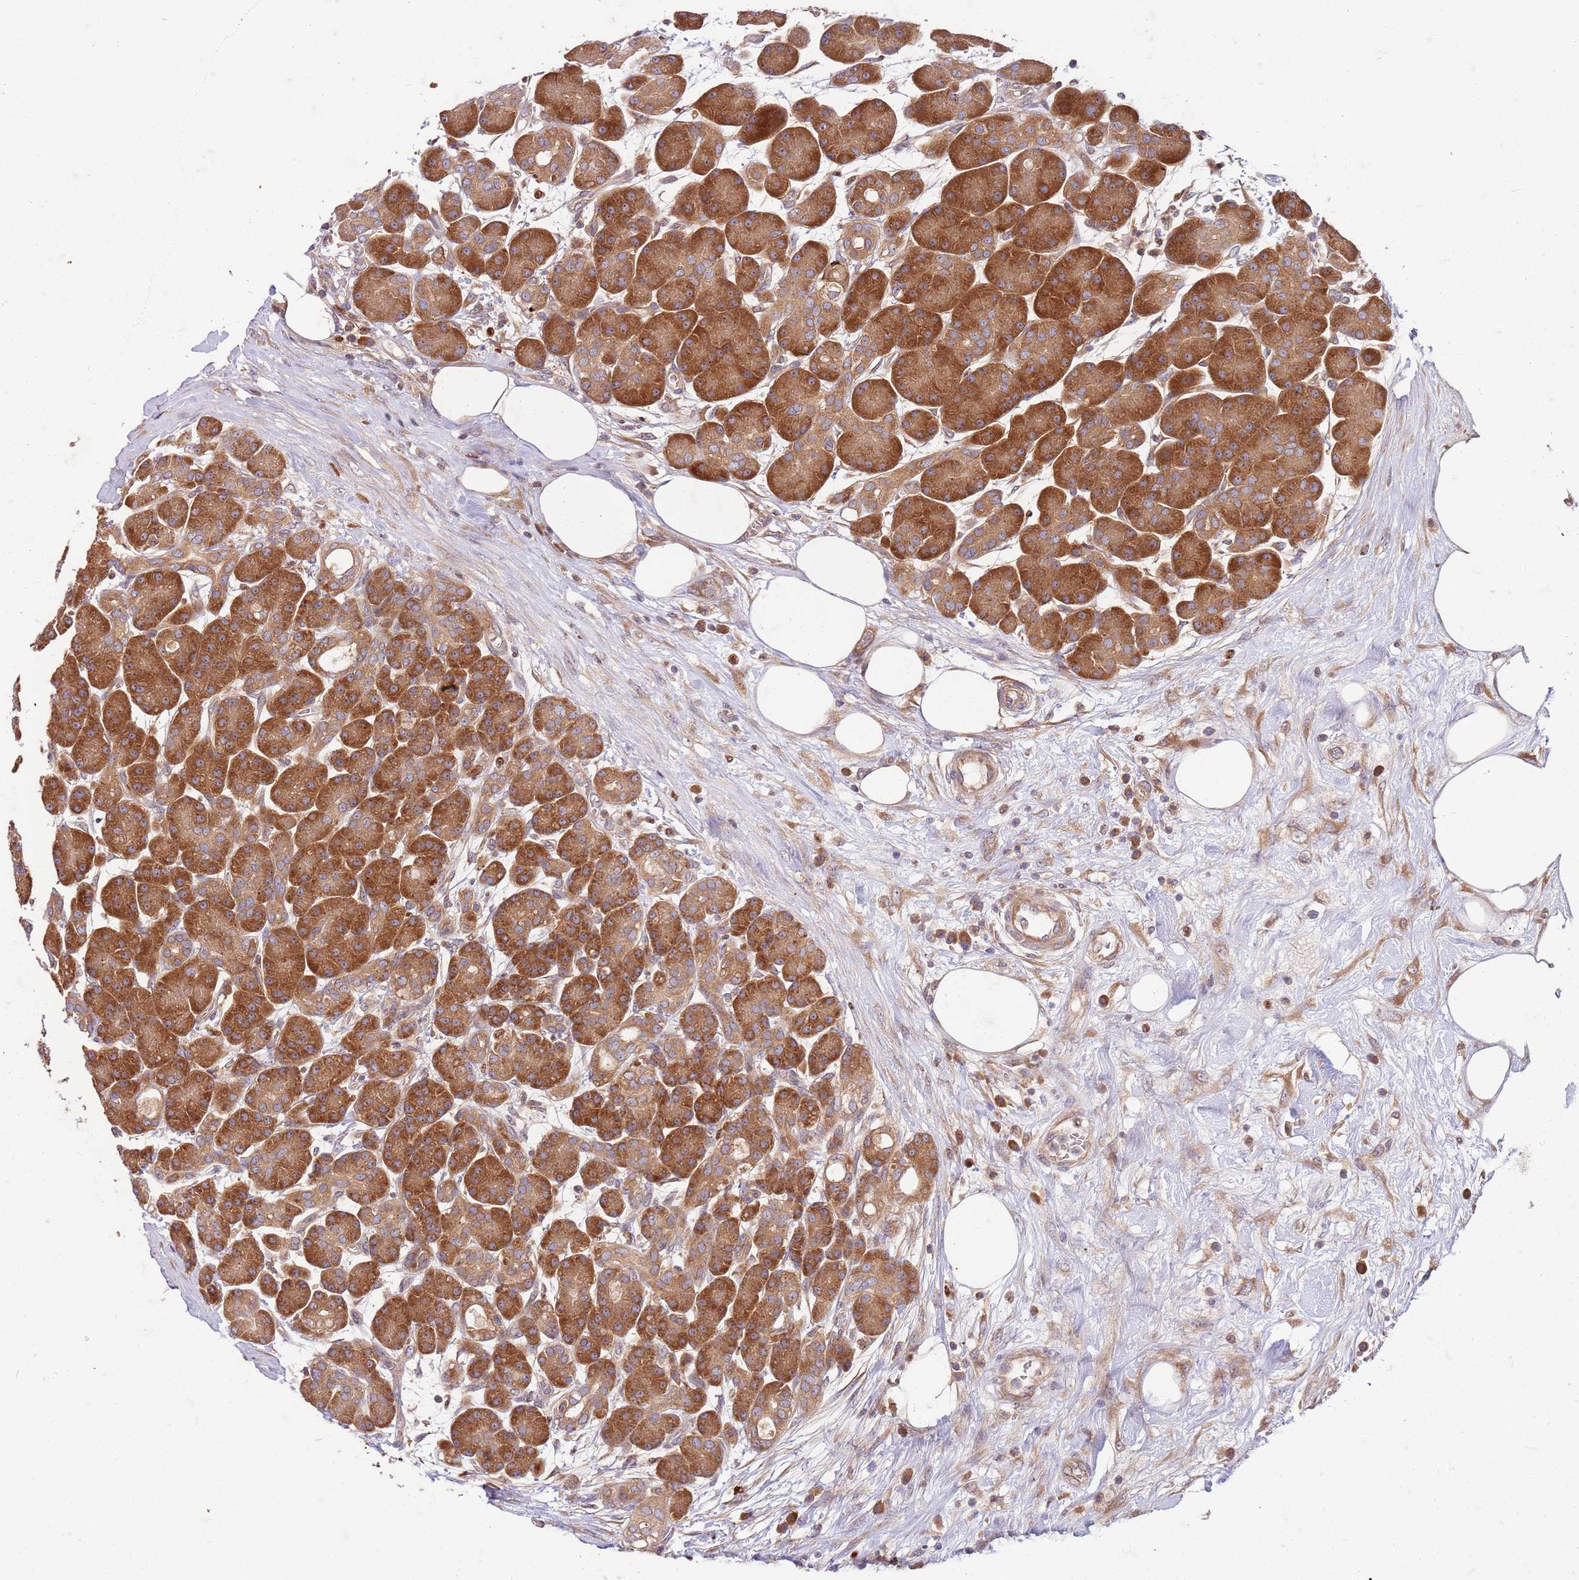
{"staining": {"intensity": "strong", "quantity": ">75%", "location": "cytoplasmic/membranous"}, "tissue": "pancreas", "cell_type": "Exocrine glandular cells", "image_type": "normal", "snomed": [{"axis": "morphology", "description": "Normal tissue, NOS"}, {"axis": "topography", "description": "Pancreas"}], "caption": "Protein analysis of benign pancreas demonstrates strong cytoplasmic/membranous staining in approximately >75% of exocrine glandular cells.", "gene": "OSBP", "patient": {"sex": "male", "age": 63}}